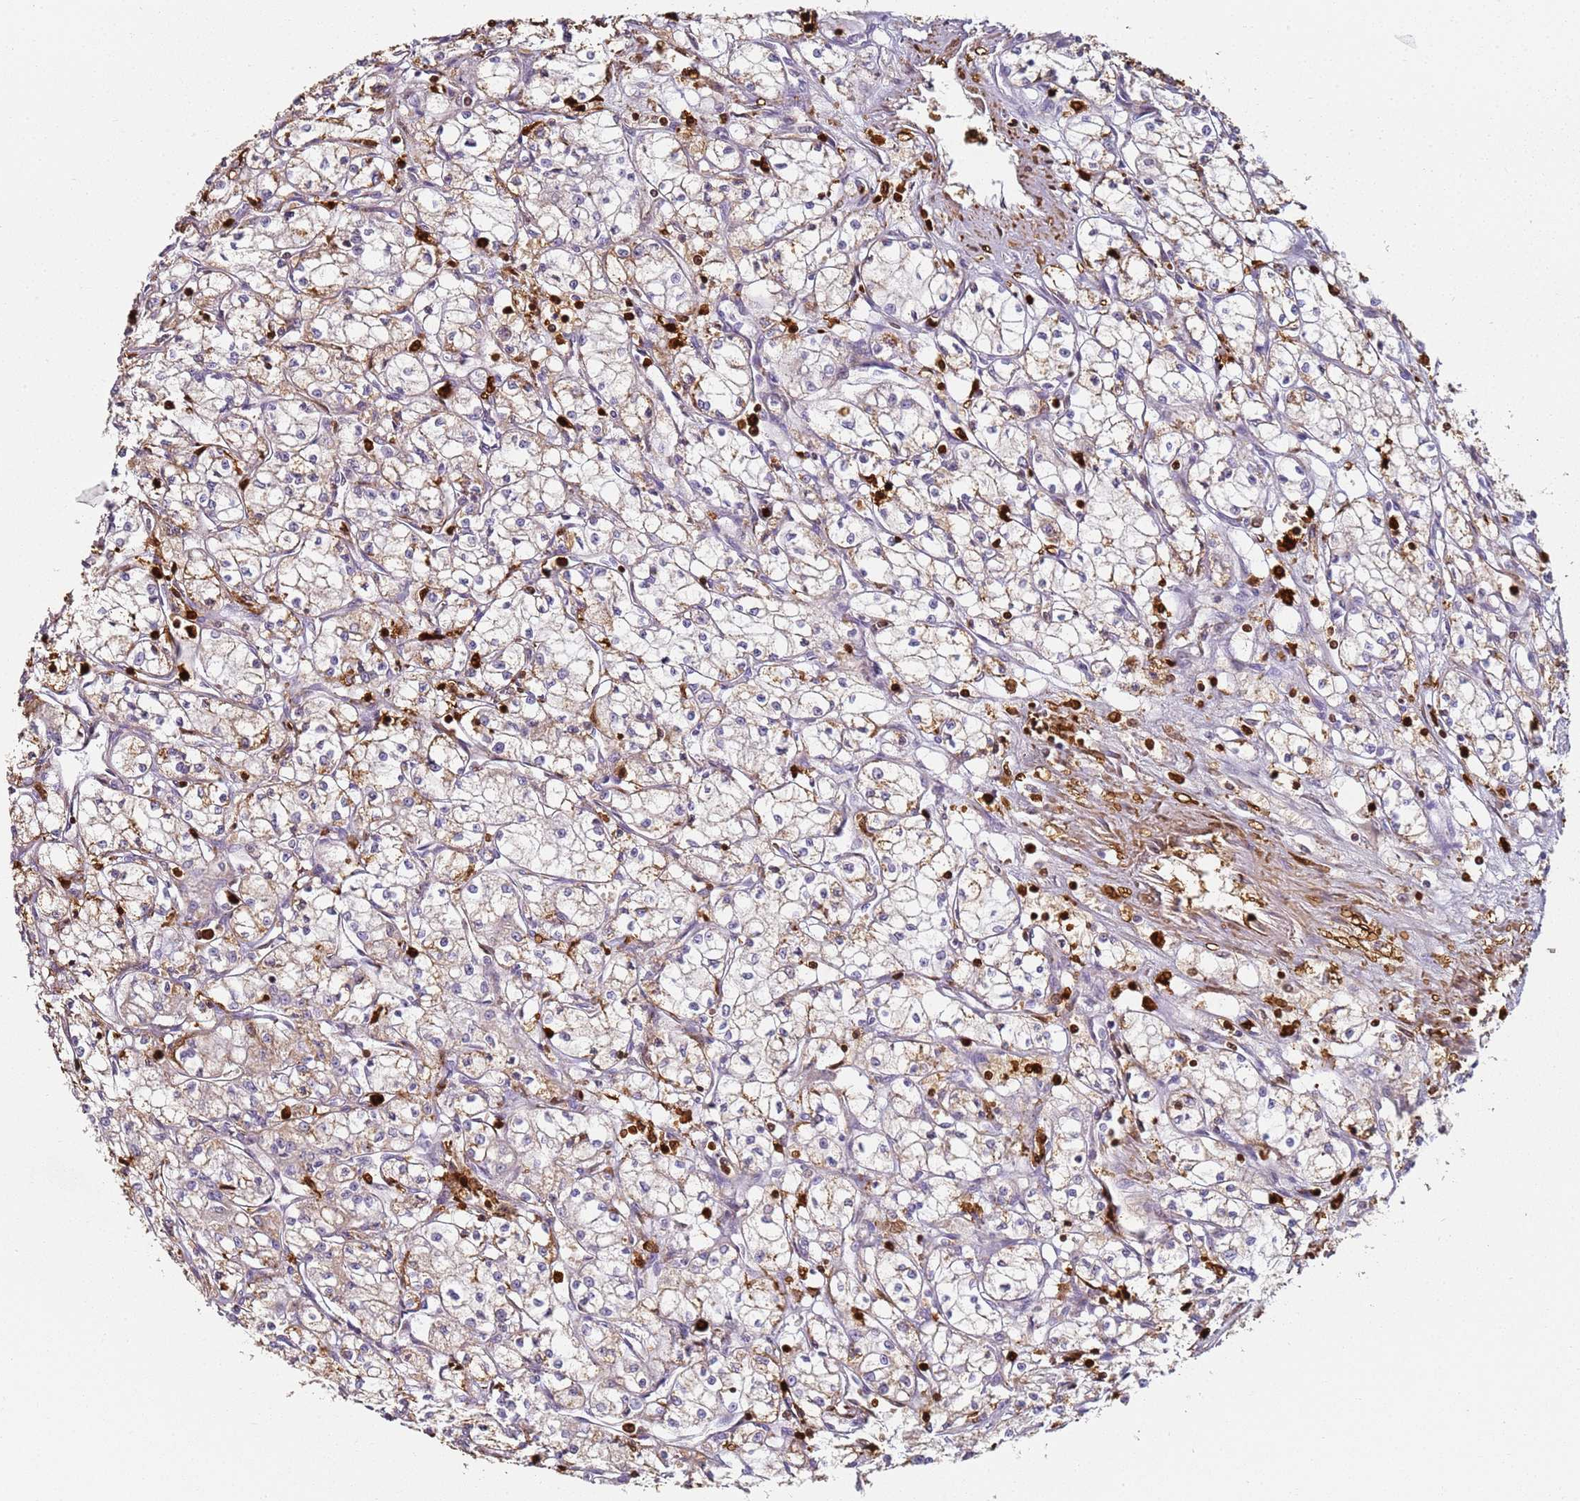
{"staining": {"intensity": "negative", "quantity": "none", "location": "none"}, "tissue": "renal cancer", "cell_type": "Tumor cells", "image_type": "cancer", "snomed": [{"axis": "morphology", "description": "Adenocarcinoma, NOS"}, {"axis": "topography", "description": "Kidney"}], "caption": "Histopathology image shows no protein expression in tumor cells of adenocarcinoma (renal) tissue. (Brightfield microscopy of DAB IHC at high magnification).", "gene": "S100A4", "patient": {"sex": "male", "age": 59}}